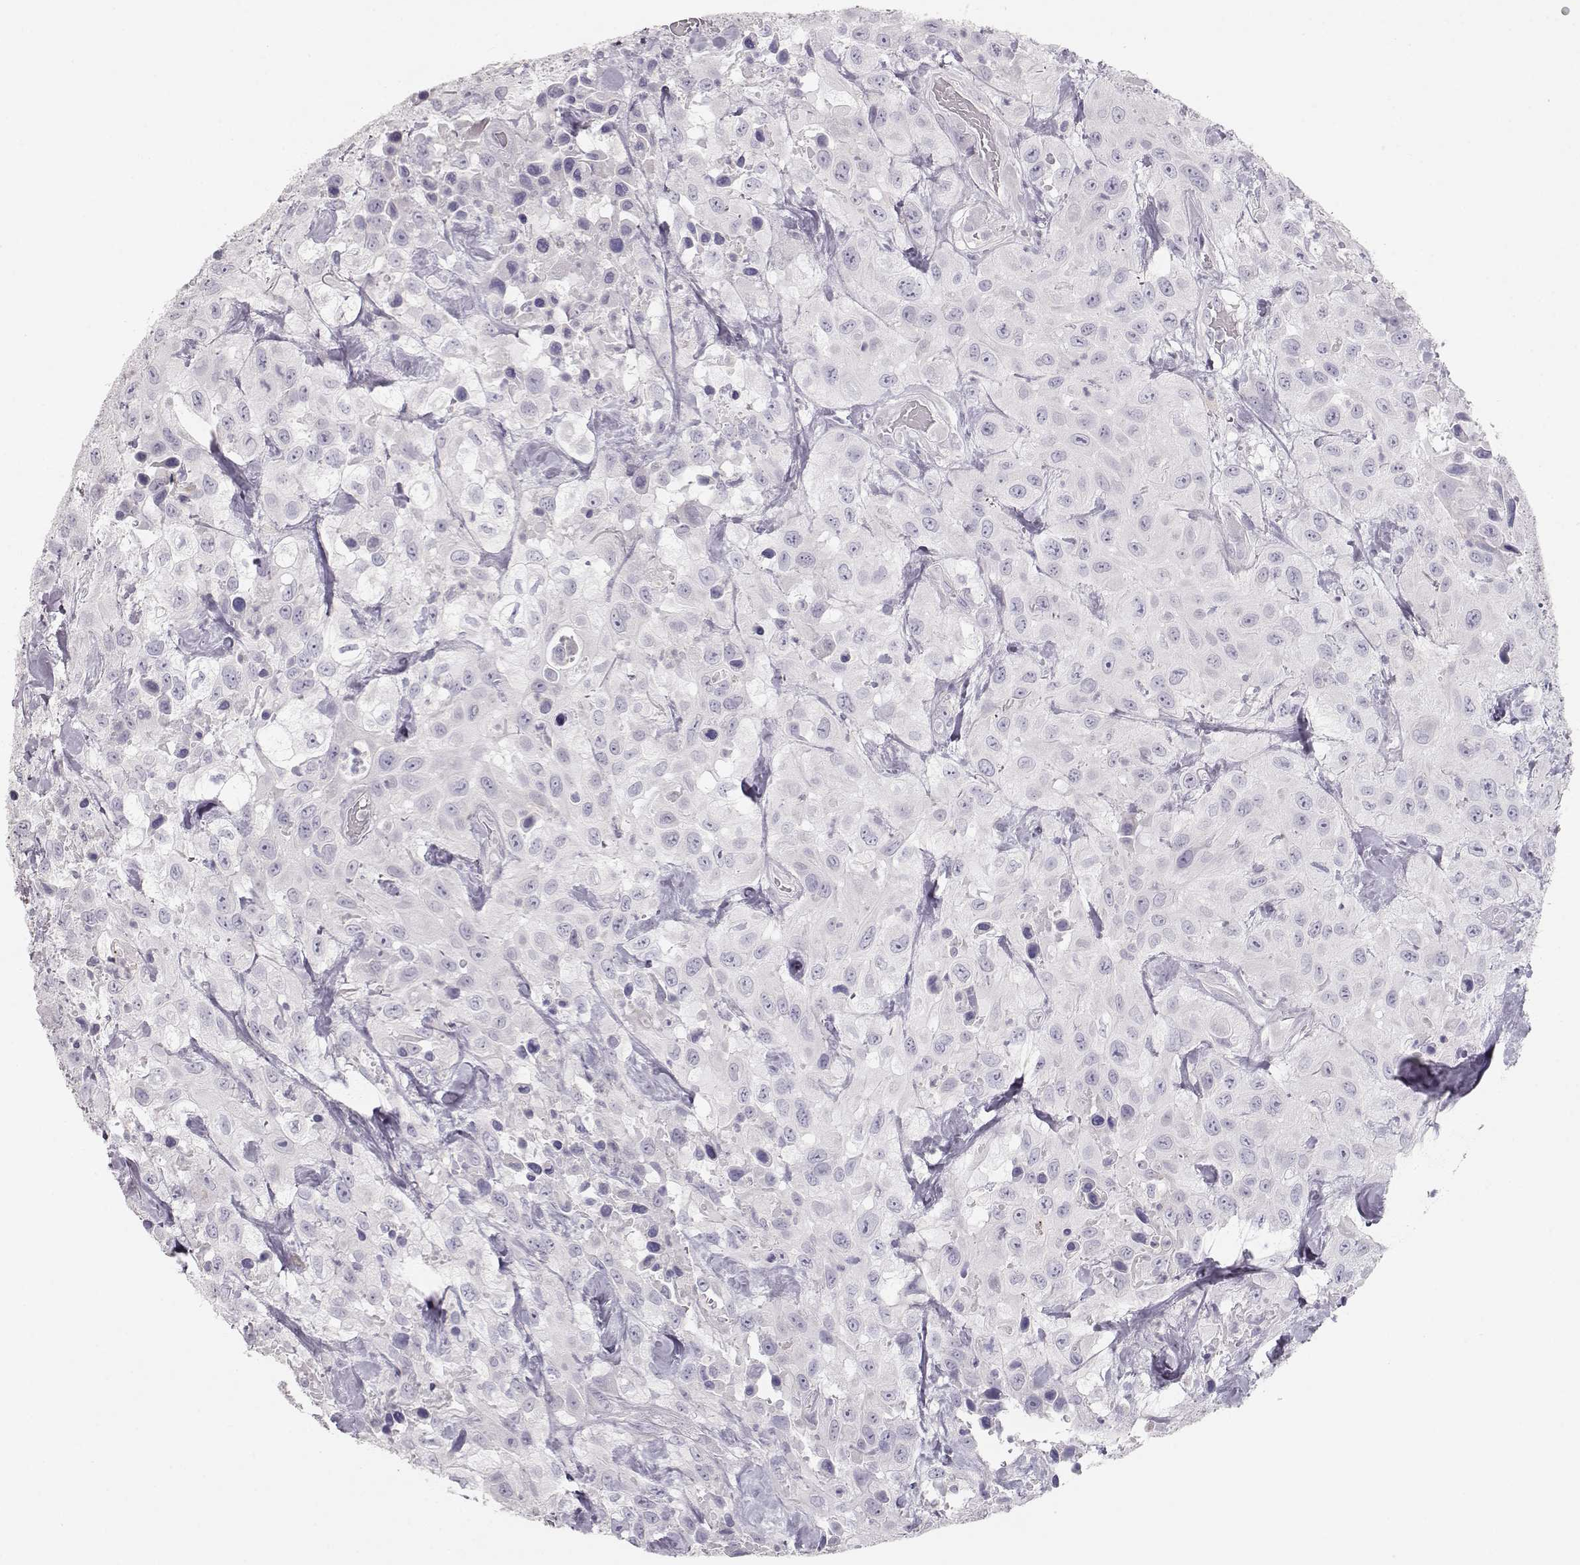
{"staining": {"intensity": "negative", "quantity": "none", "location": "none"}, "tissue": "urothelial cancer", "cell_type": "Tumor cells", "image_type": "cancer", "snomed": [{"axis": "morphology", "description": "Urothelial carcinoma, High grade"}, {"axis": "topography", "description": "Urinary bladder"}], "caption": "Immunohistochemistry of human urothelial carcinoma (high-grade) demonstrates no staining in tumor cells. Nuclei are stained in blue.", "gene": "LEPR", "patient": {"sex": "male", "age": 79}}